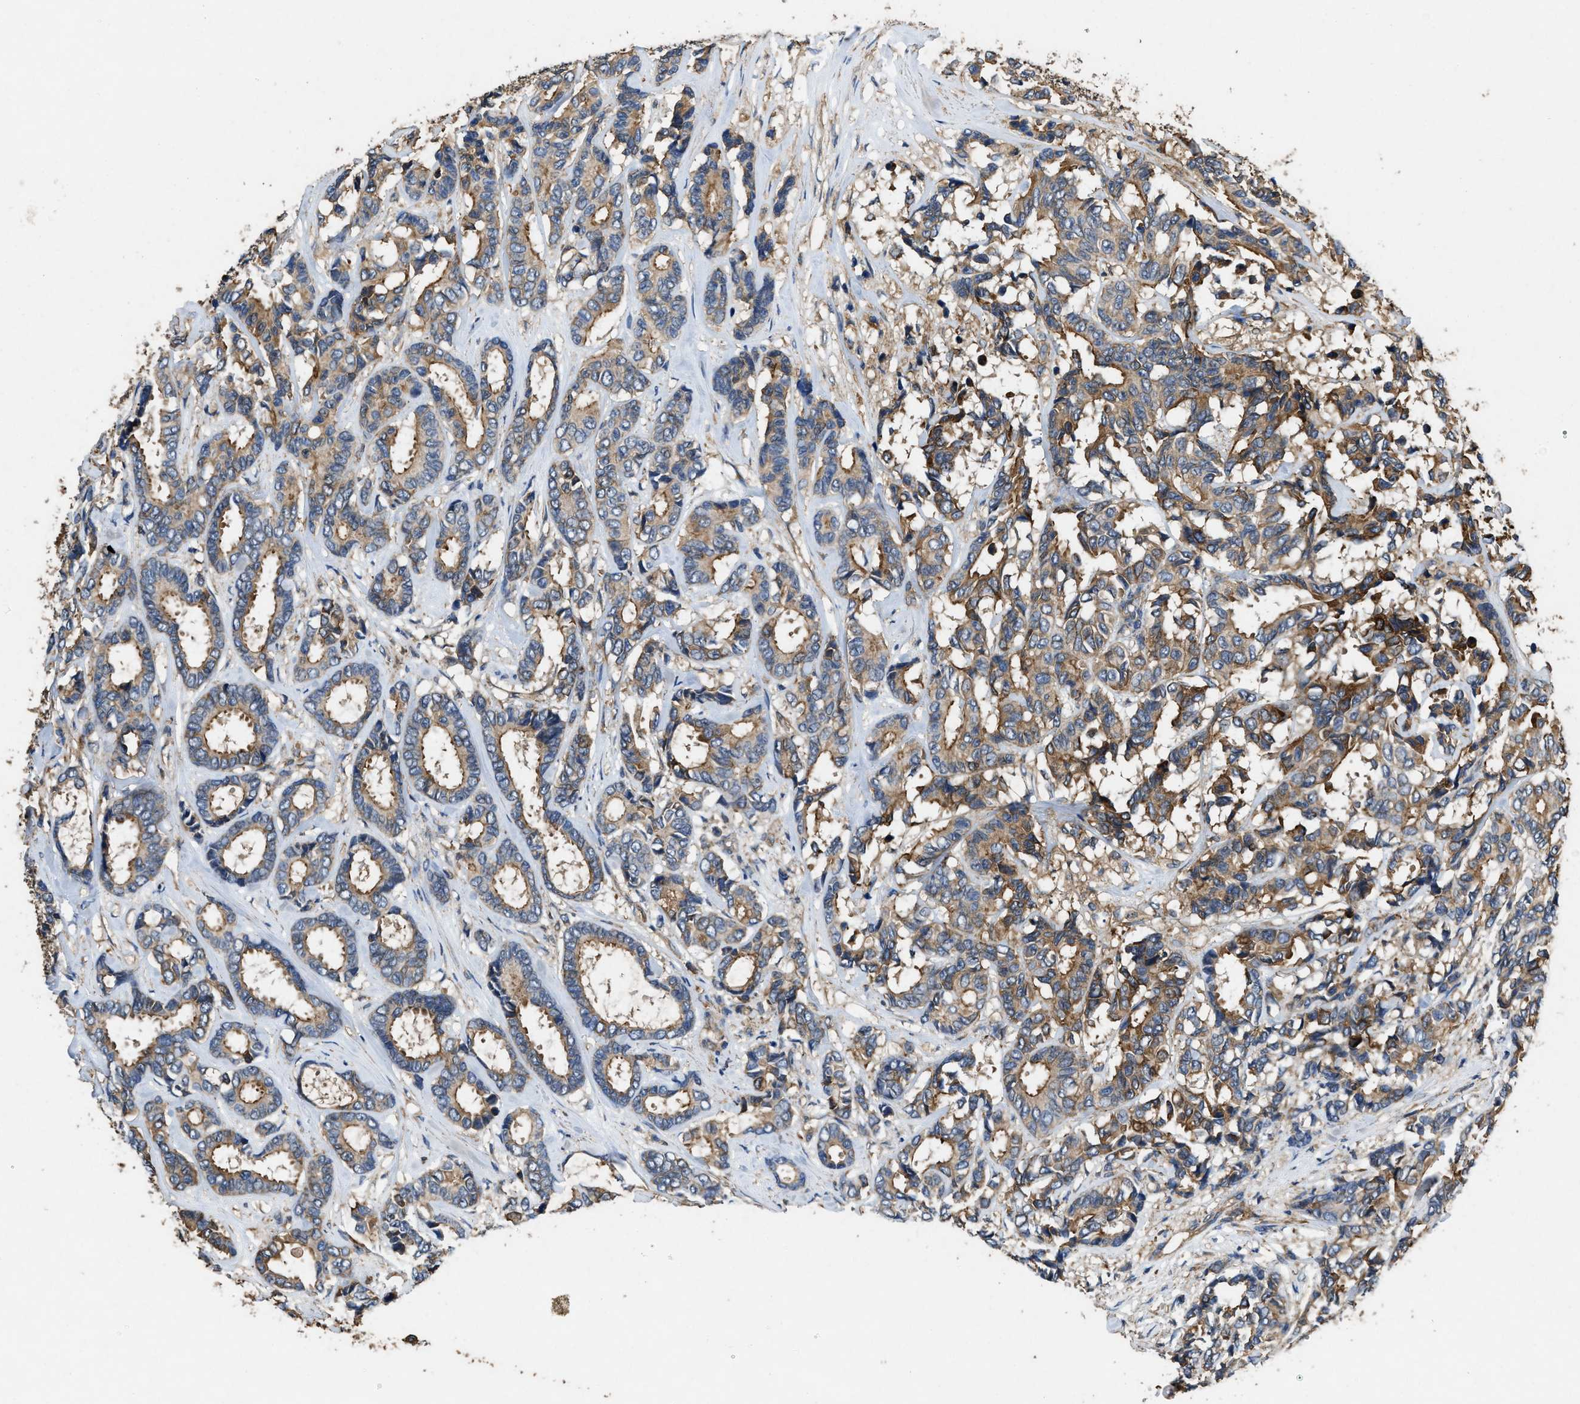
{"staining": {"intensity": "moderate", "quantity": ">75%", "location": "cytoplasmic/membranous"}, "tissue": "breast cancer", "cell_type": "Tumor cells", "image_type": "cancer", "snomed": [{"axis": "morphology", "description": "Duct carcinoma"}, {"axis": "topography", "description": "Breast"}], "caption": "Immunohistochemical staining of breast cancer (intraductal carcinoma) displays medium levels of moderate cytoplasmic/membranous expression in approximately >75% of tumor cells.", "gene": "LINGO2", "patient": {"sex": "female", "age": 87}}